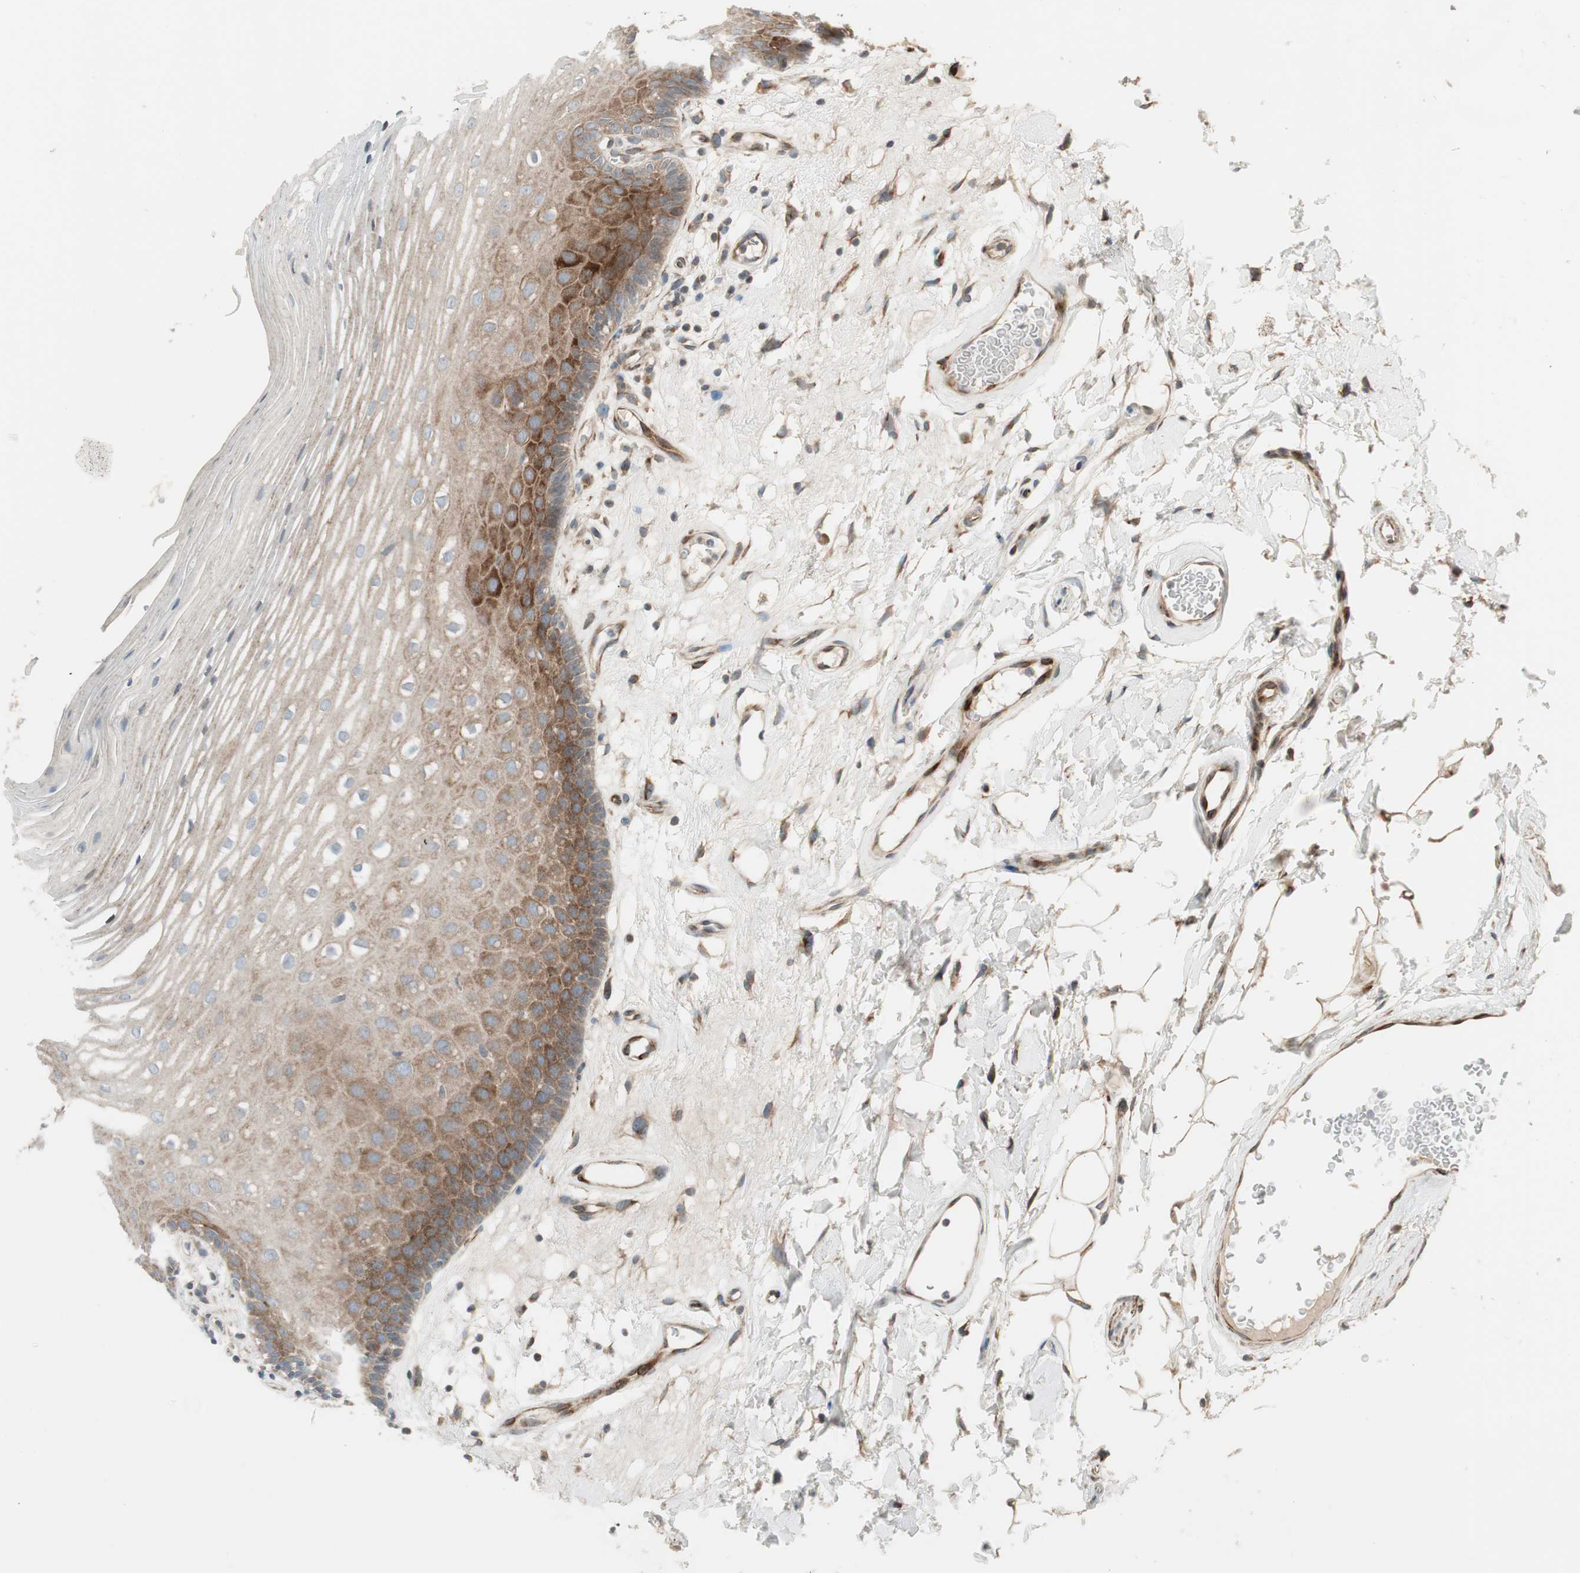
{"staining": {"intensity": "strong", "quantity": "<25%", "location": "cytoplasmic/membranous"}, "tissue": "oral mucosa", "cell_type": "Squamous epithelial cells", "image_type": "normal", "snomed": [{"axis": "morphology", "description": "Normal tissue, NOS"}, {"axis": "morphology", "description": "Squamous cell carcinoma, NOS"}, {"axis": "topography", "description": "Skeletal muscle"}, {"axis": "topography", "description": "Oral tissue"}], "caption": "Squamous epithelial cells reveal medium levels of strong cytoplasmic/membranous staining in about <25% of cells in unremarkable oral mucosa. (brown staining indicates protein expression, while blue staining denotes nuclei).", "gene": "PPP2R5E", "patient": {"sex": "male", "age": 71}}